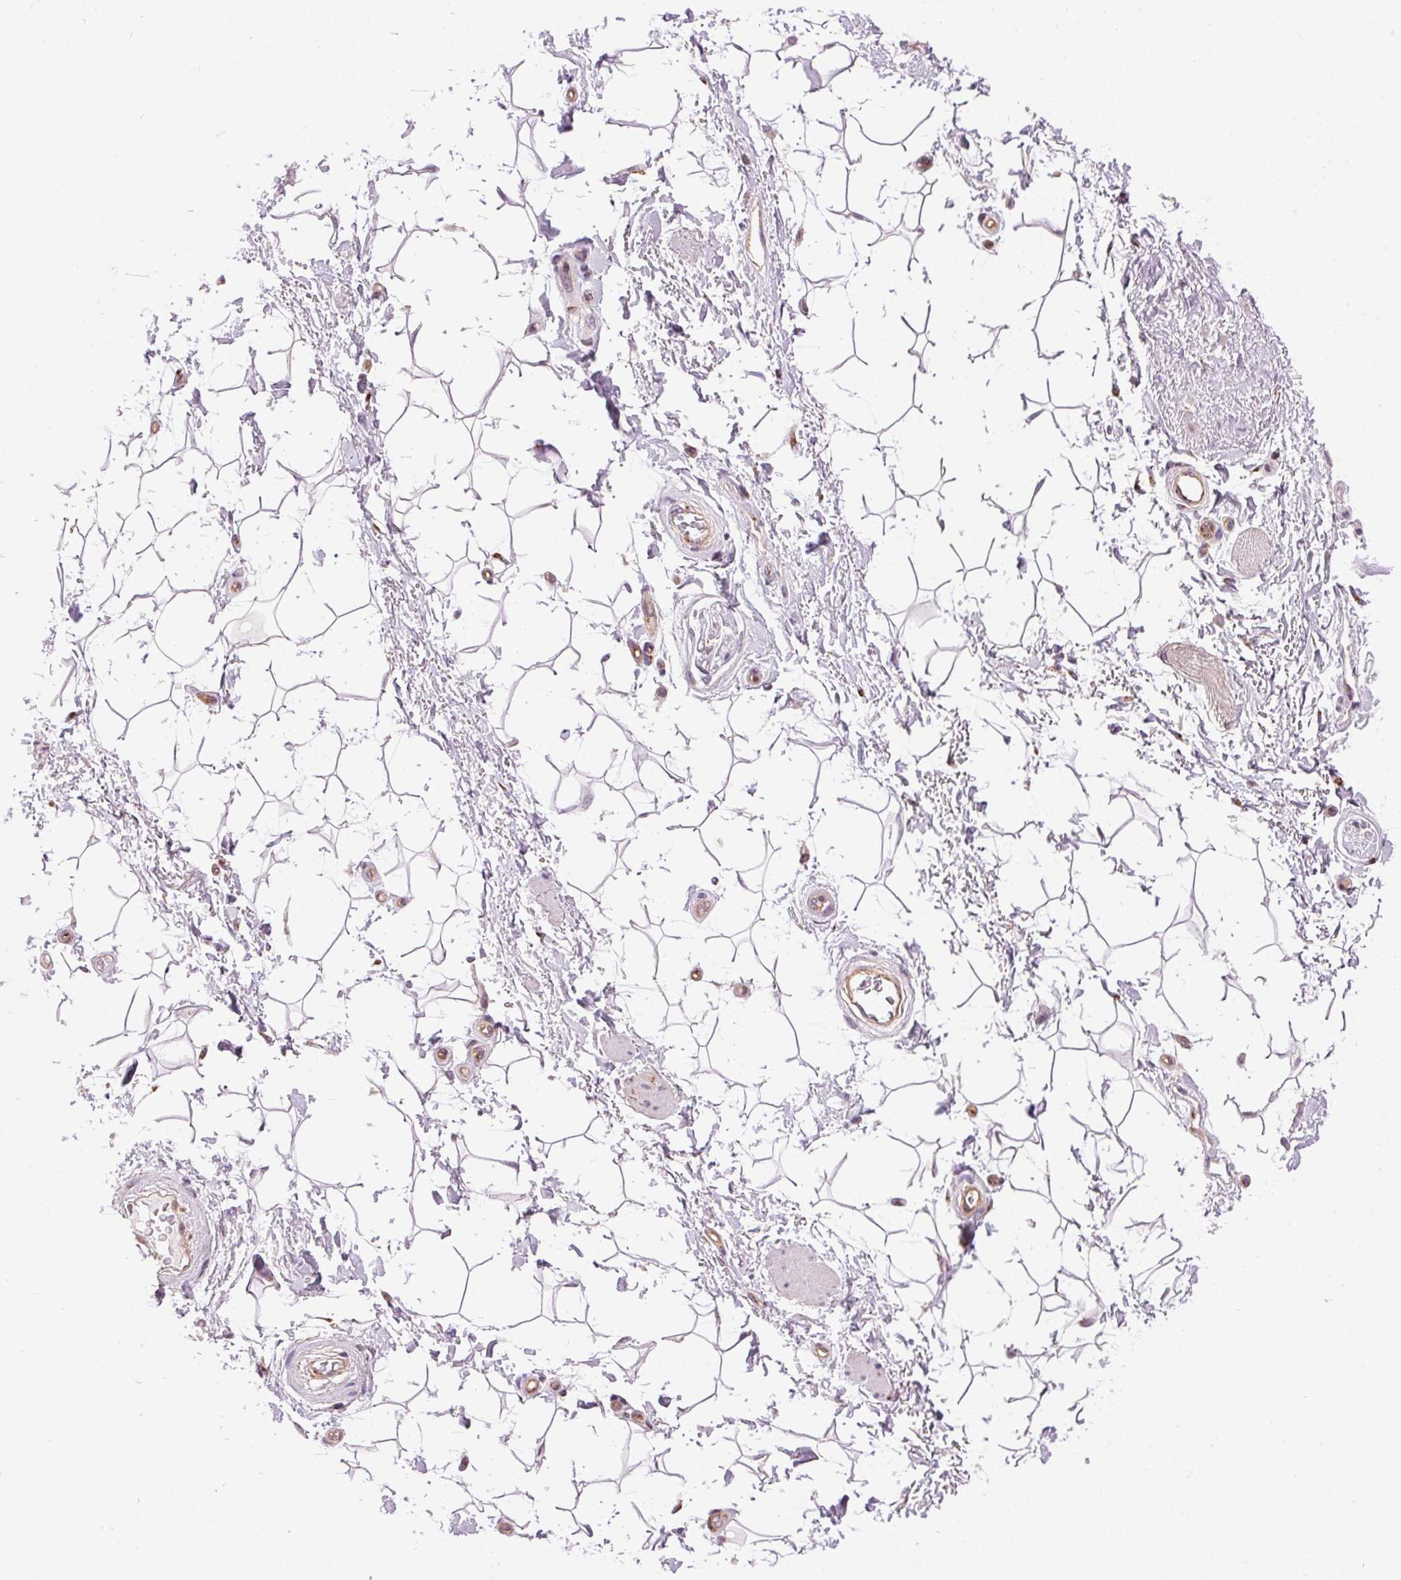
{"staining": {"intensity": "negative", "quantity": "none", "location": "none"}, "tissue": "adipose tissue", "cell_type": "Adipocytes", "image_type": "normal", "snomed": [{"axis": "morphology", "description": "Normal tissue, NOS"}, {"axis": "topography", "description": "Anal"}, {"axis": "topography", "description": "Peripheral nerve tissue"}], "caption": "Photomicrograph shows no significant protein positivity in adipocytes of unremarkable adipose tissue. (DAB immunohistochemistry (IHC) visualized using brightfield microscopy, high magnification).", "gene": "GOLPH3", "patient": {"sex": "male", "age": 51}}